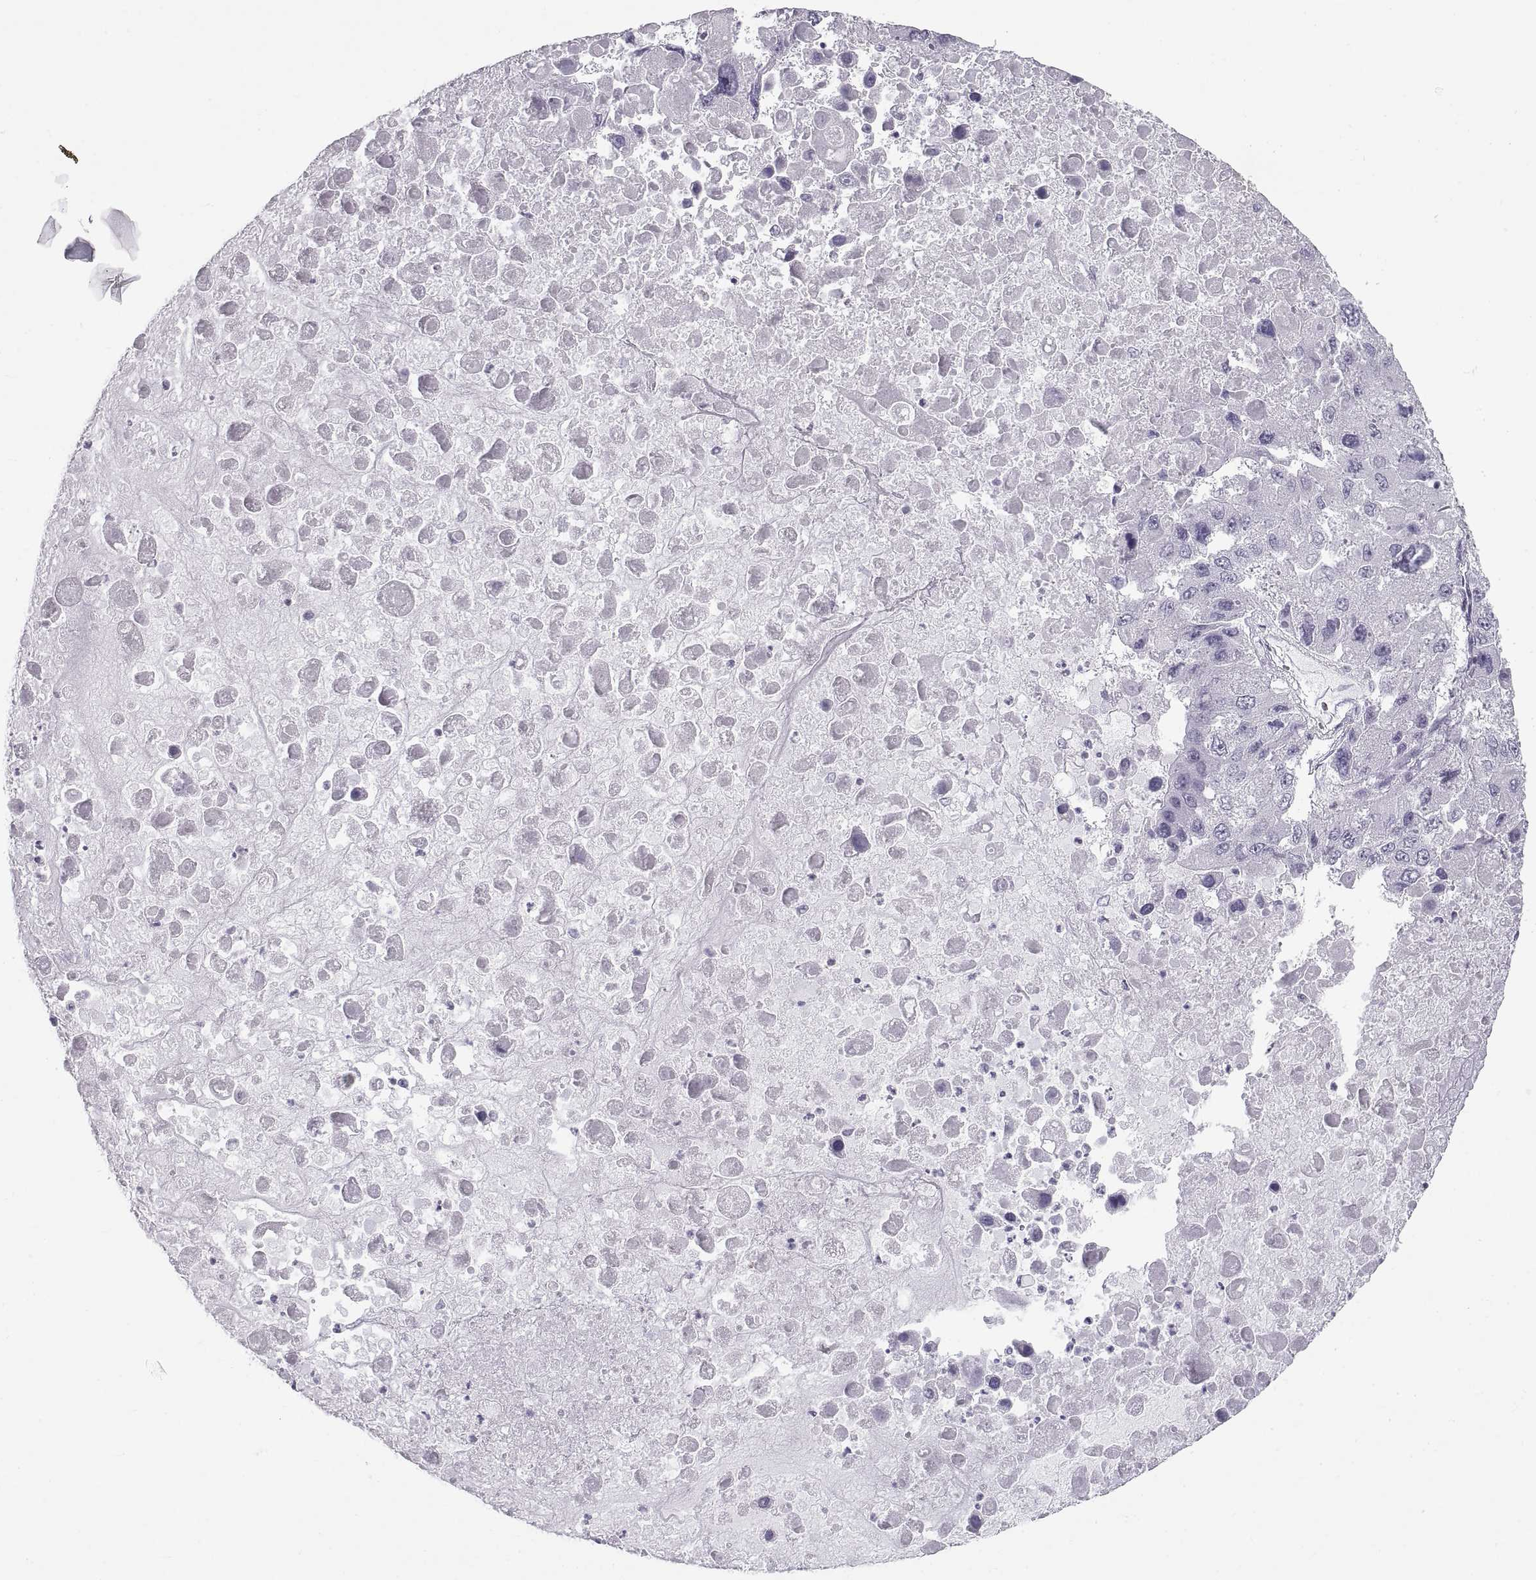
{"staining": {"intensity": "negative", "quantity": "none", "location": "none"}, "tissue": "liver cancer", "cell_type": "Tumor cells", "image_type": "cancer", "snomed": [{"axis": "morphology", "description": "Carcinoma, Hepatocellular, NOS"}, {"axis": "topography", "description": "Liver"}], "caption": "High power microscopy histopathology image of an IHC image of liver hepatocellular carcinoma, revealing no significant expression in tumor cells.", "gene": "NANOS3", "patient": {"sex": "female", "age": 41}}